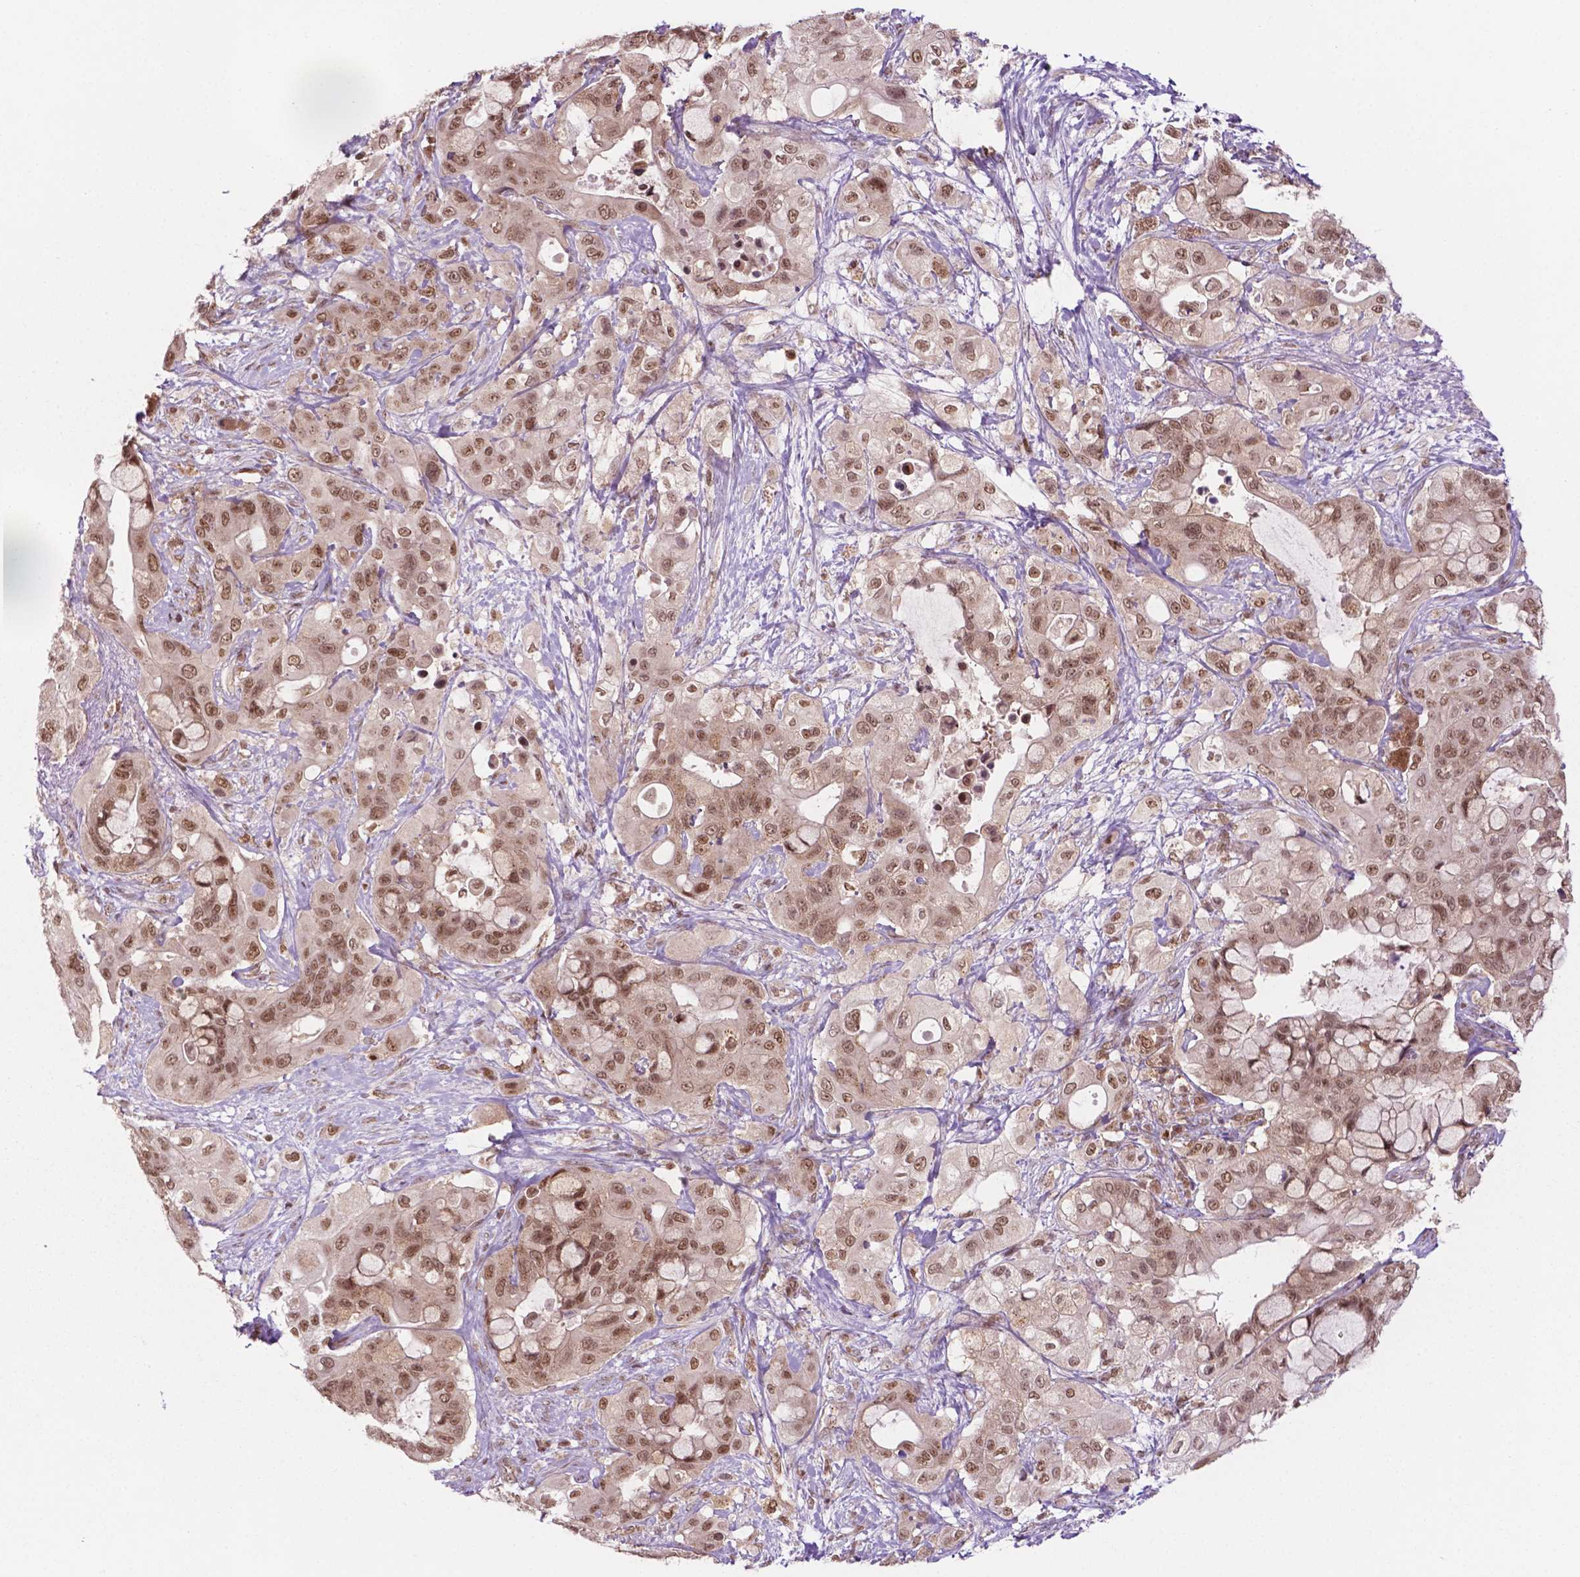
{"staining": {"intensity": "moderate", "quantity": ">75%", "location": "nuclear"}, "tissue": "pancreatic cancer", "cell_type": "Tumor cells", "image_type": "cancer", "snomed": [{"axis": "morphology", "description": "Adenocarcinoma, NOS"}, {"axis": "topography", "description": "Pancreas"}], "caption": "This is a micrograph of immunohistochemistry (IHC) staining of adenocarcinoma (pancreatic), which shows moderate staining in the nuclear of tumor cells.", "gene": "PER2", "patient": {"sex": "male", "age": 71}}